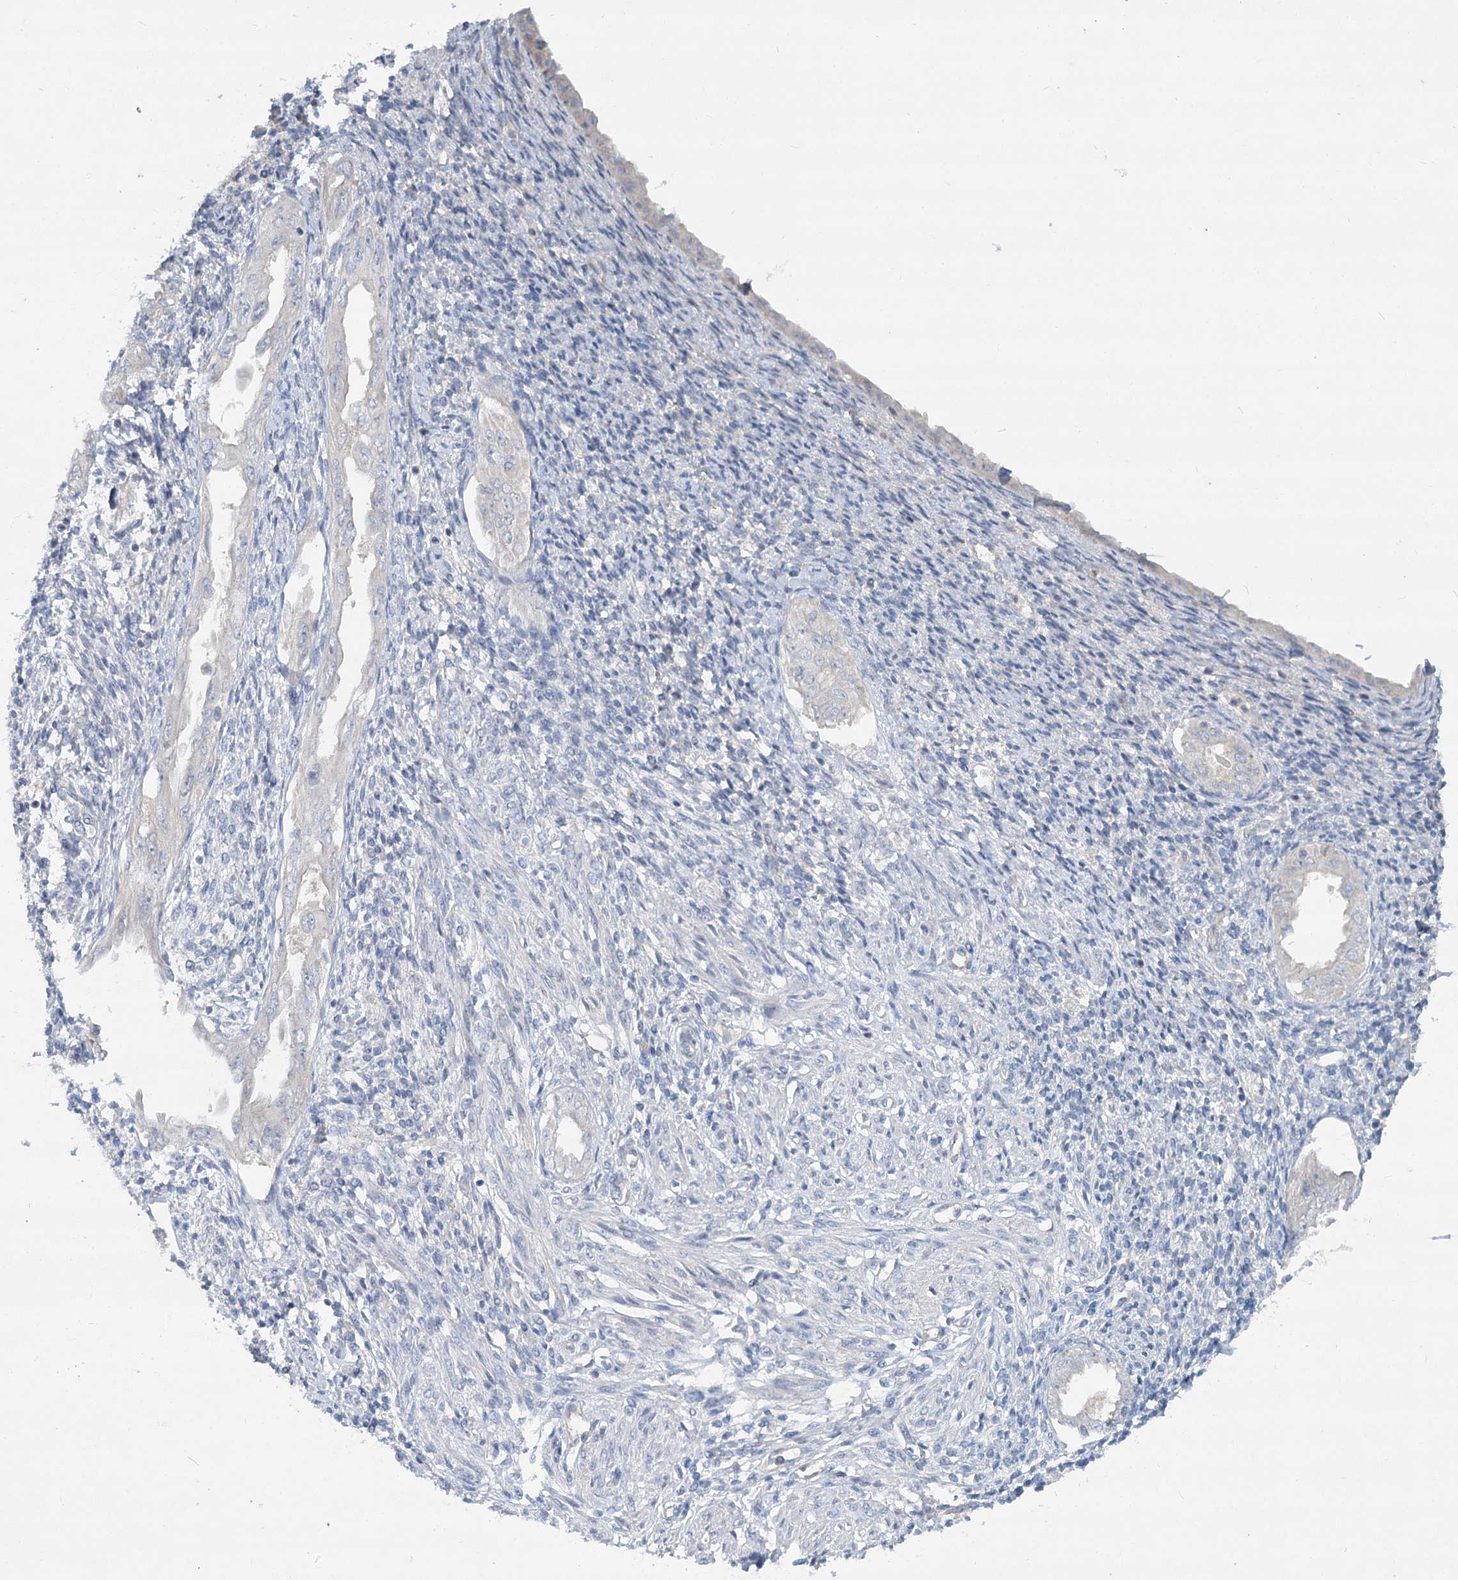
{"staining": {"intensity": "negative", "quantity": "none", "location": "none"}, "tissue": "endometrium", "cell_type": "Cells in endometrial stroma", "image_type": "normal", "snomed": [{"axis": "morphology", "description": "Normal tissue, NOS"}, {"axis": "topography", "description": "Endometrium"}], "caption": "A high-resolution photomicrograph shows immunohistochemistry (IHC) staining of benign endometrium, which displays no significant positivity in cells in endometrial stroma.", "gene": "DNMBP", "patient": {"sex": "female", "age": 66}}